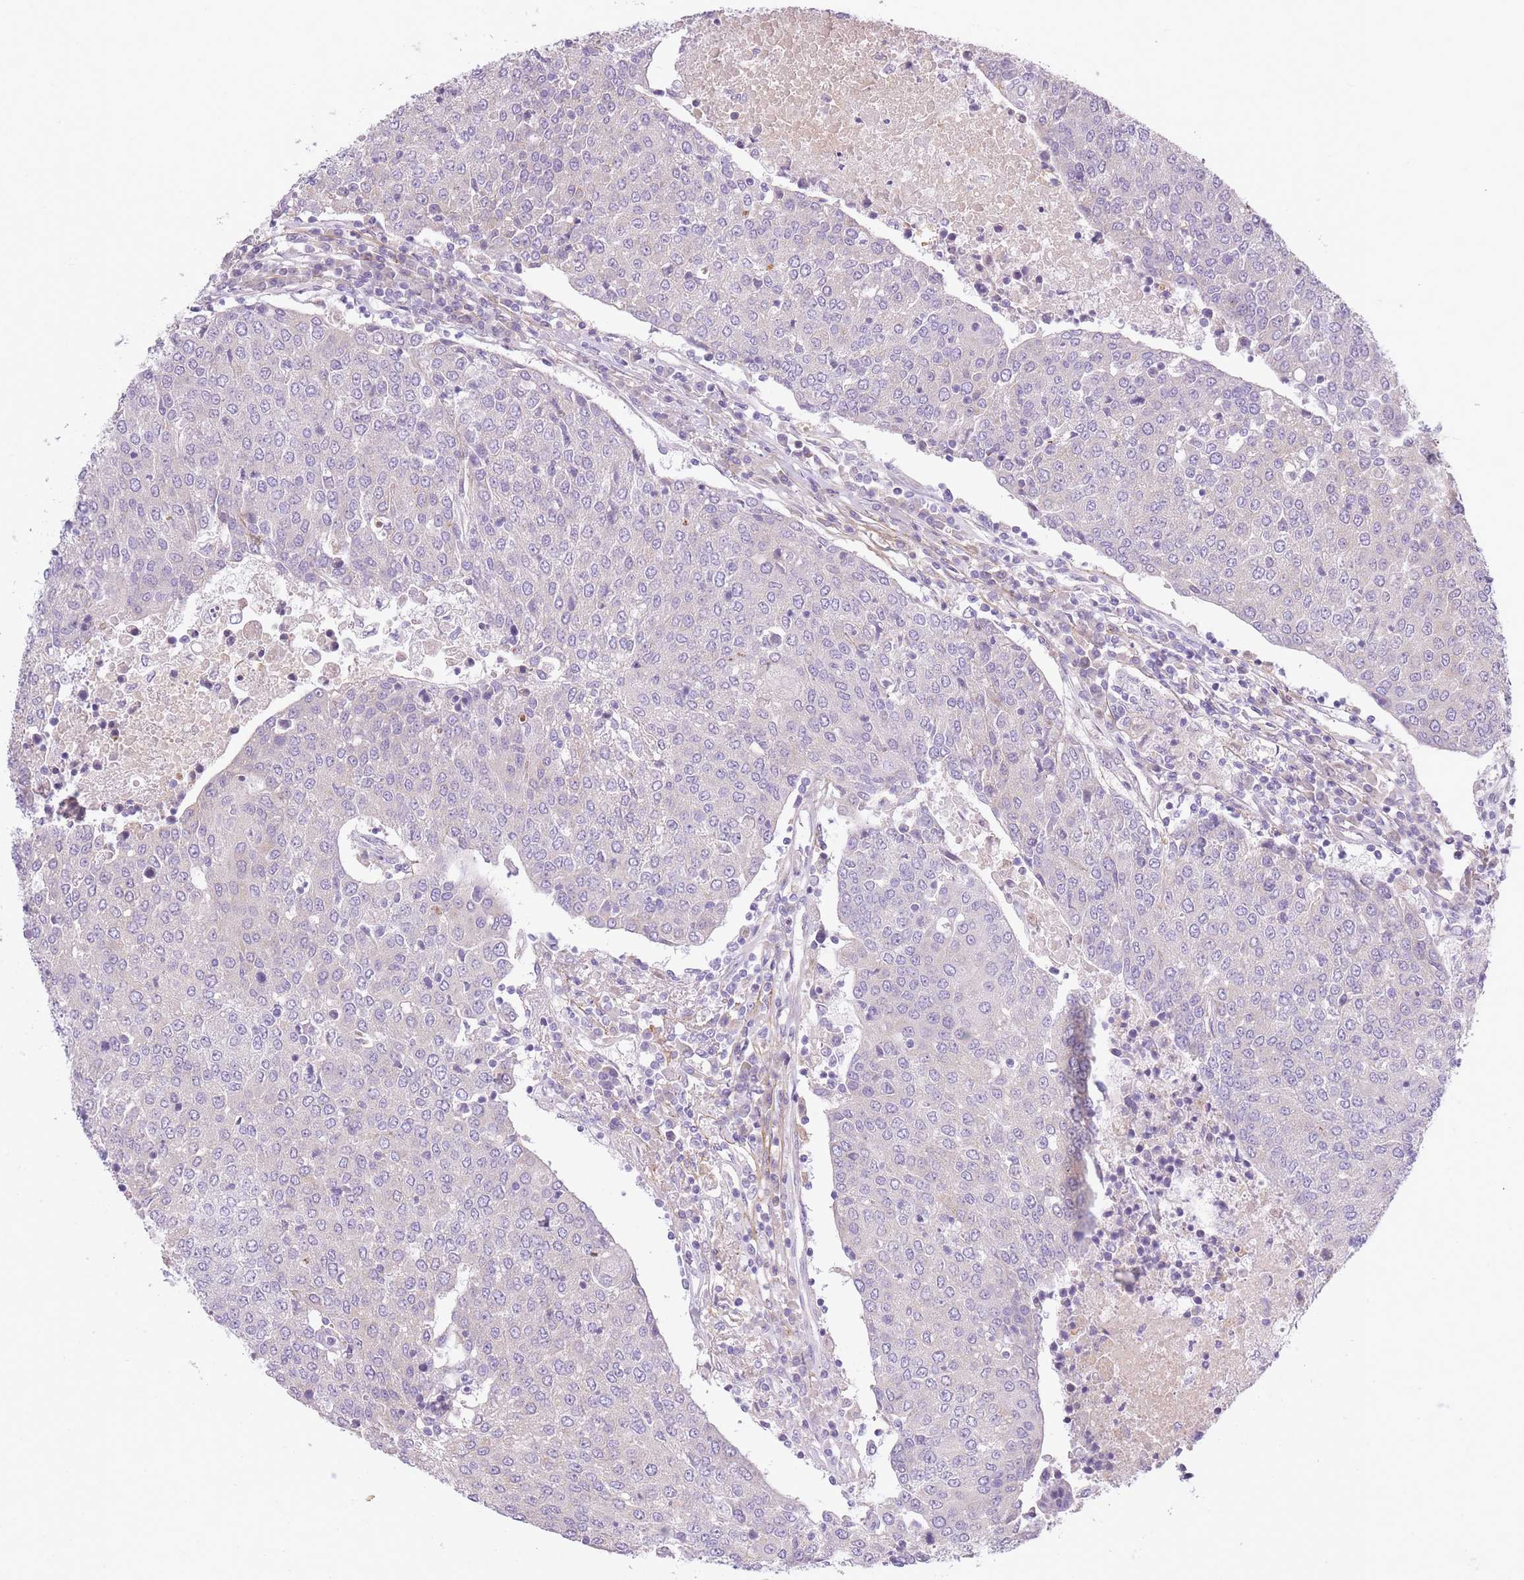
{"staining": {"intensity": "negative", "quantity": "none", "location": "none"}, "tissue": "urothelial cancer", "cell_type": "Tumor cells", "image_type": "cancer", "snomed": [{"axis": "morphology", "description": "Urothelial carcinoma, High grade"}, {"axis": "topography", "description": "Urinary bladder"}], "caption": "Immunohistochemical staining of urothelial carcinoma (high-grade) demonstrates no significant expression in tumor cells.", "gene": "AP3M2", "patient": {"sex": "female", "age": 85}}